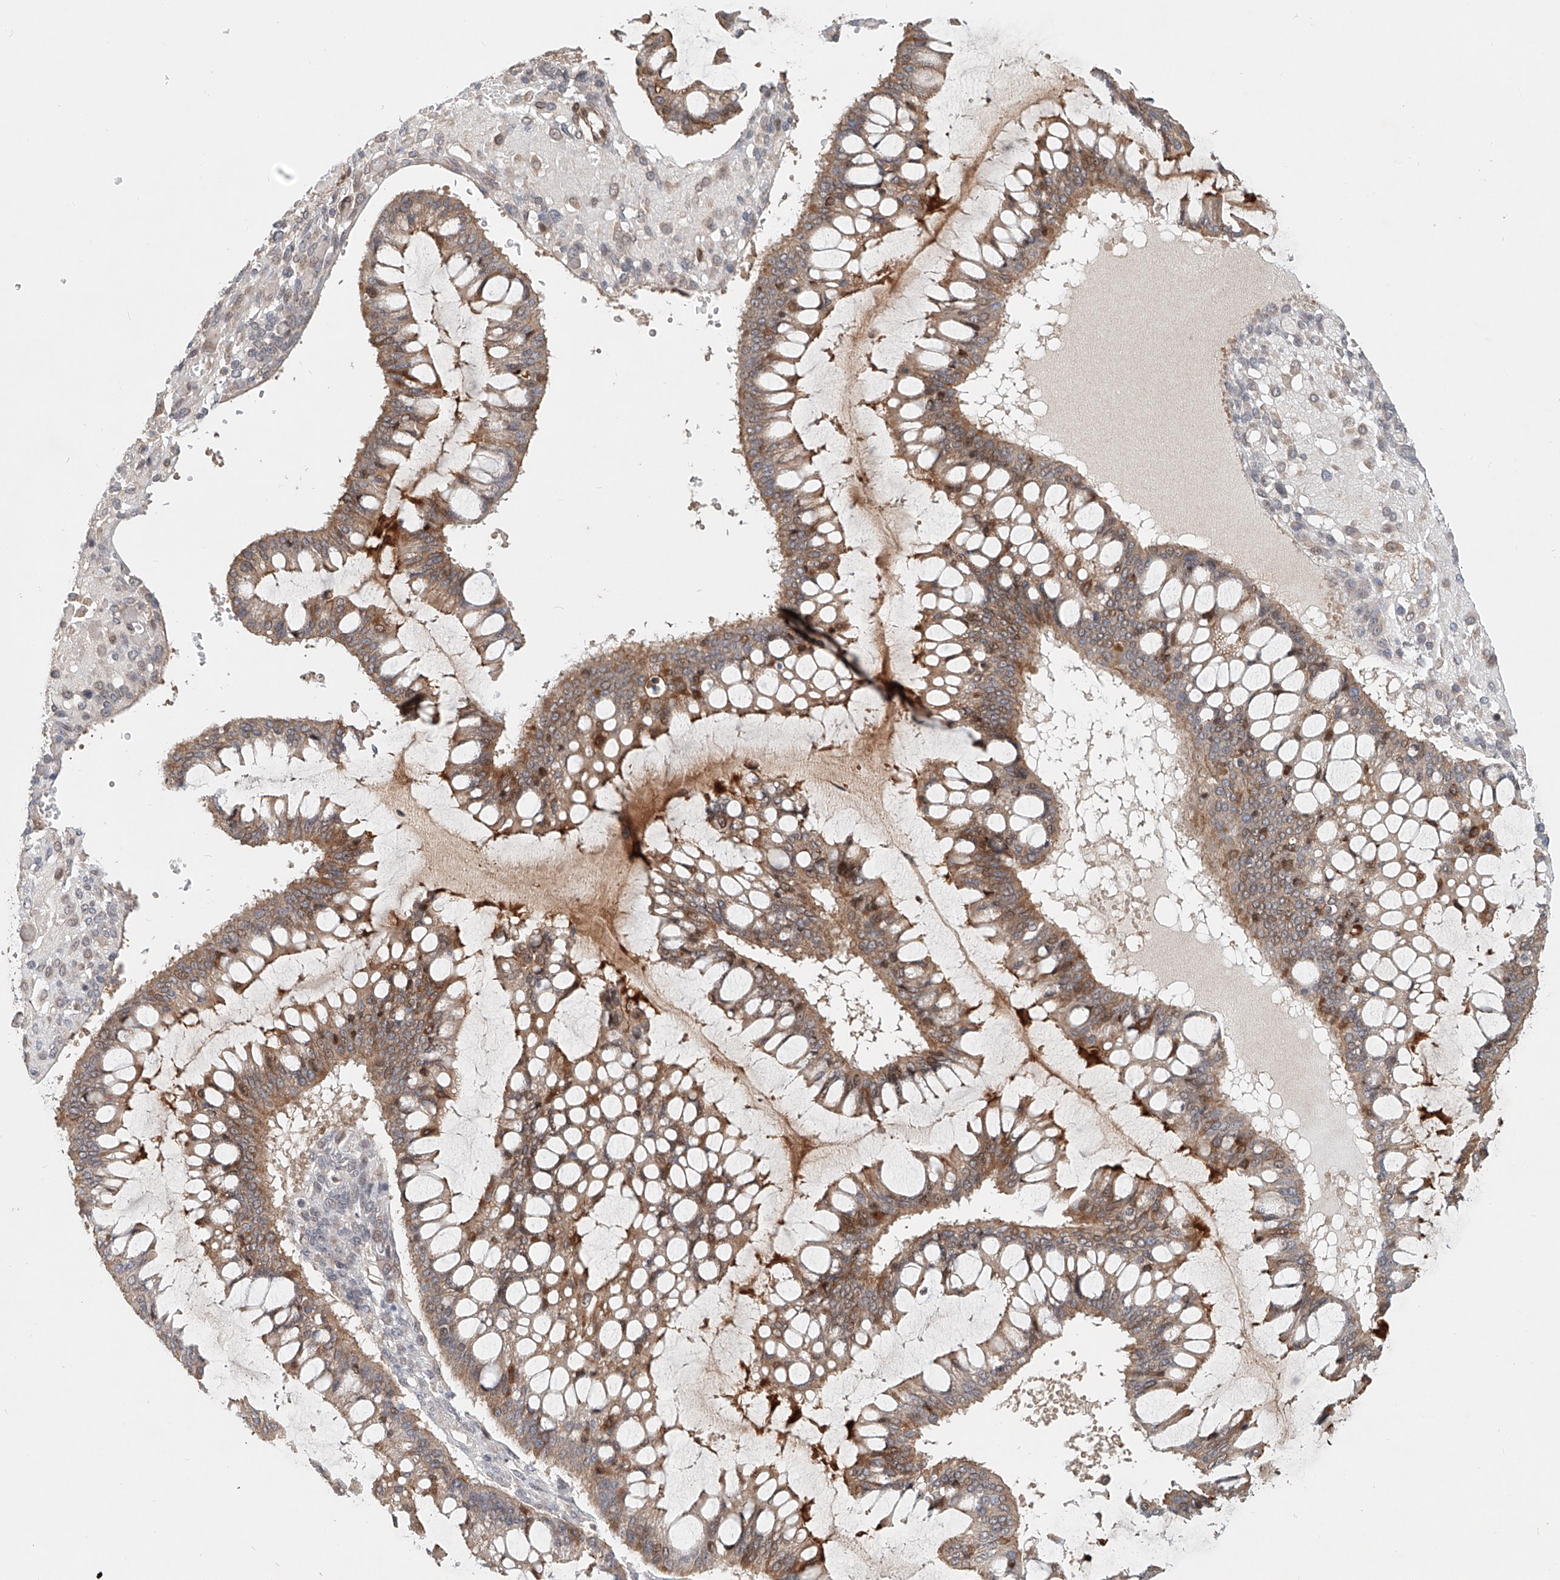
{"staining": {"intensity": "moderate", "quantity": "25%-75%", "location": "cytoplasmic/membranous"}, "tissue": "ovarian cancer", "cell_type": "Tumor cells", "image_type": "cancer", "snomed": [{"axis": "morphology", "description": "Cystadenocarcinoma, mucinous, NOS"}, {"axis": "topography", "description": "Ovary"}], "caption": "High-power microscopy captured an immunohistochemistry micrograph of ovarian cancer, revealing moderate cytoplasmic/membranous expression in about 25%-75% of tumor cells.", "gene": "SASH1", "patient": {"sex": "female", "age": 73}}